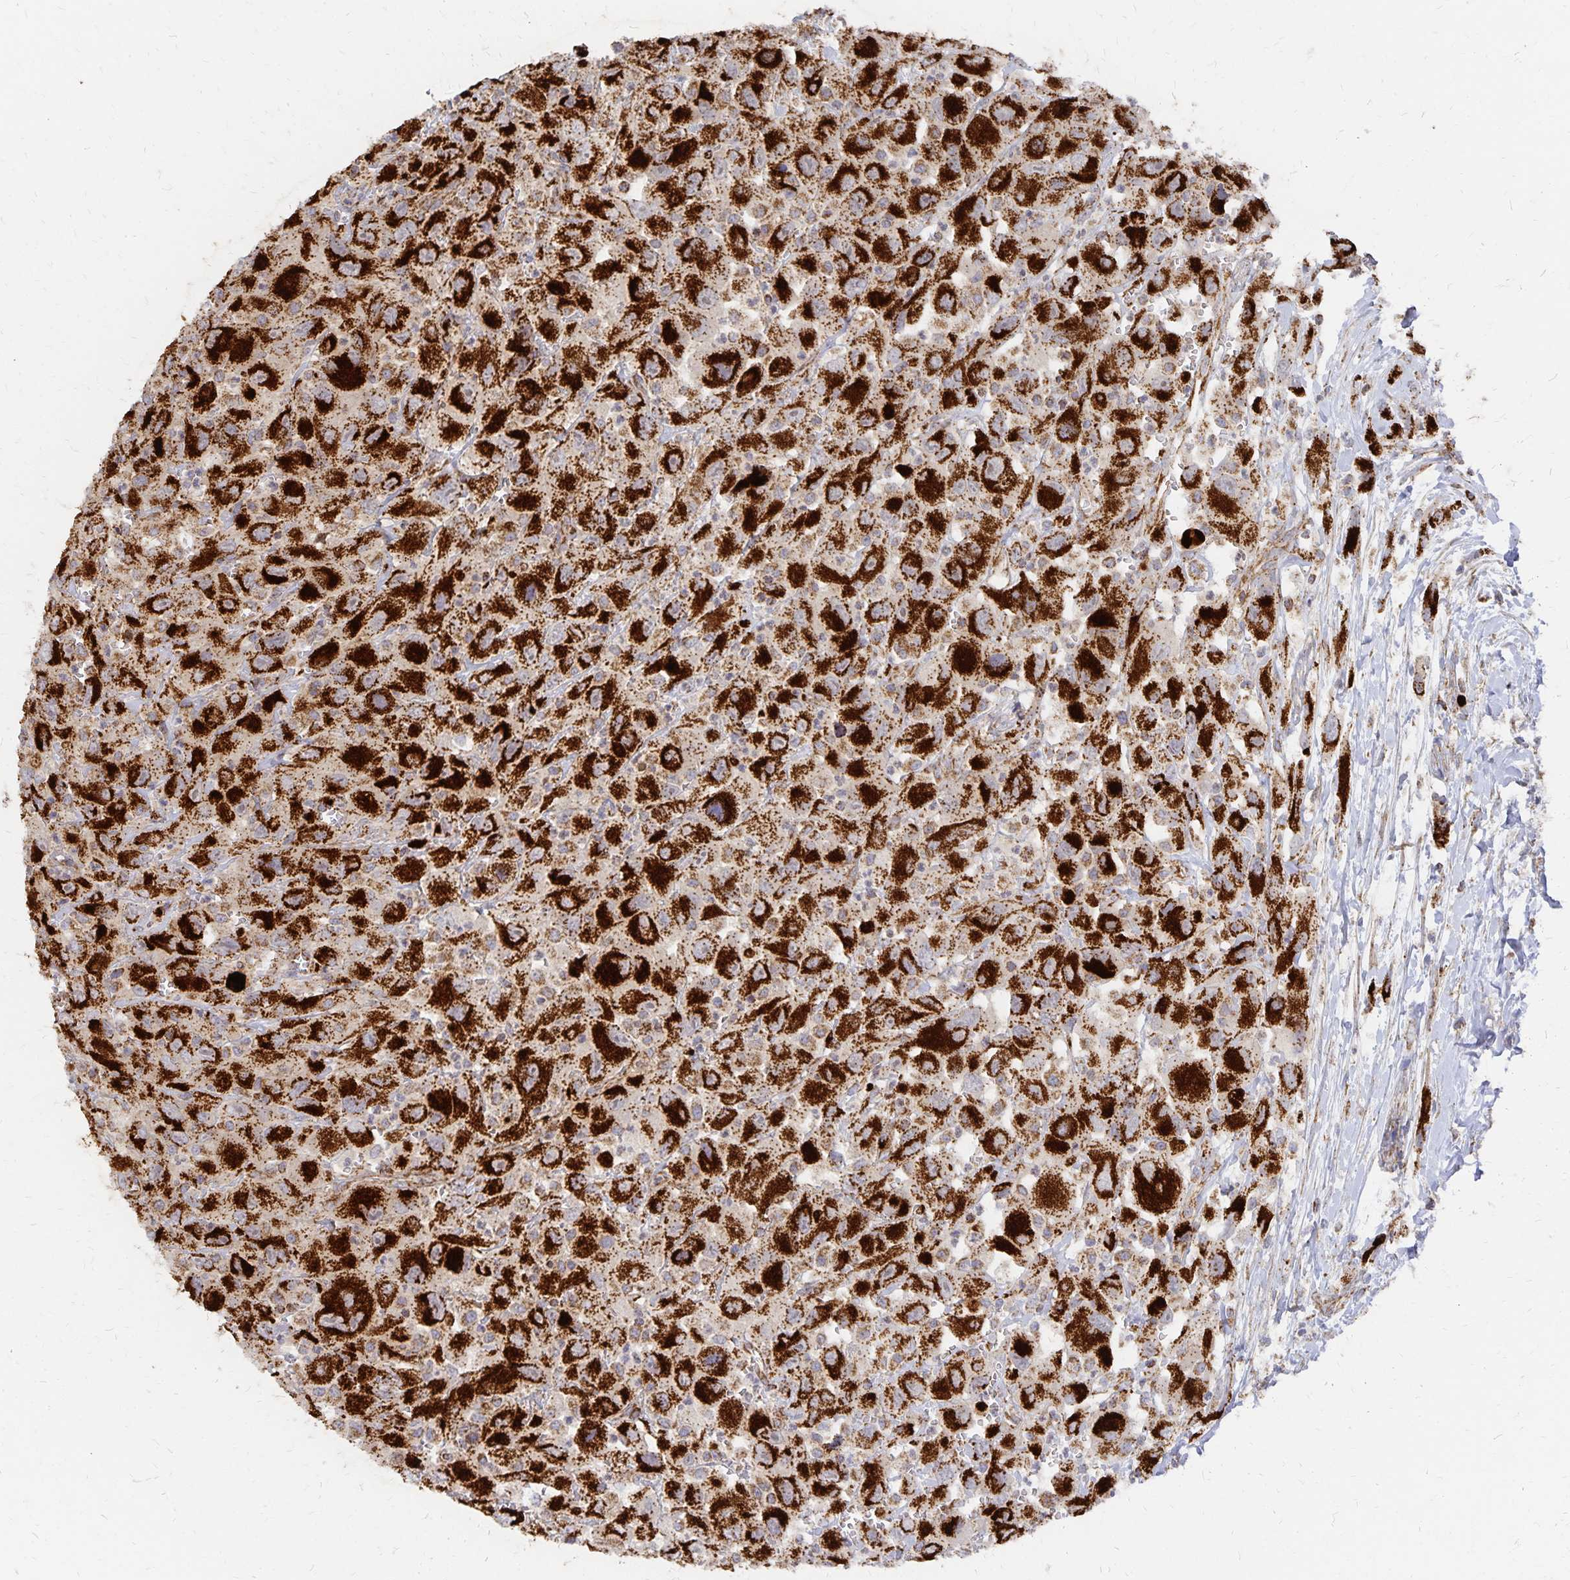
{"staining": {"intensity": "strong", "quantity": ">75%", "location": "cytoplasmic/membranous"}, "tissue": "head and neck cancer", "cell_type": "Tumor cells", "image_type": "cancer", "snomed": [{"axis": "morphology", "description": "Squamous cell carcinoma, NOS"}, {"axis": "morphology", "description": "Squamous cell carcinoma, metastatic, NOS"}, {"axis": "topography", "description": "Oral tissue"}, {"axis": "topography", "description": "Head-Neck"}], "caption": "A high-resolution photomicrograph shows immunohistochemistry staining of head and neck metastatic squamous cell carcinoma, which displays strong cytoplasmic/membranous staining in about >75% of tumor cells.", "gene": "STOML2", "patient": {"sex": "female", "age": 85}}